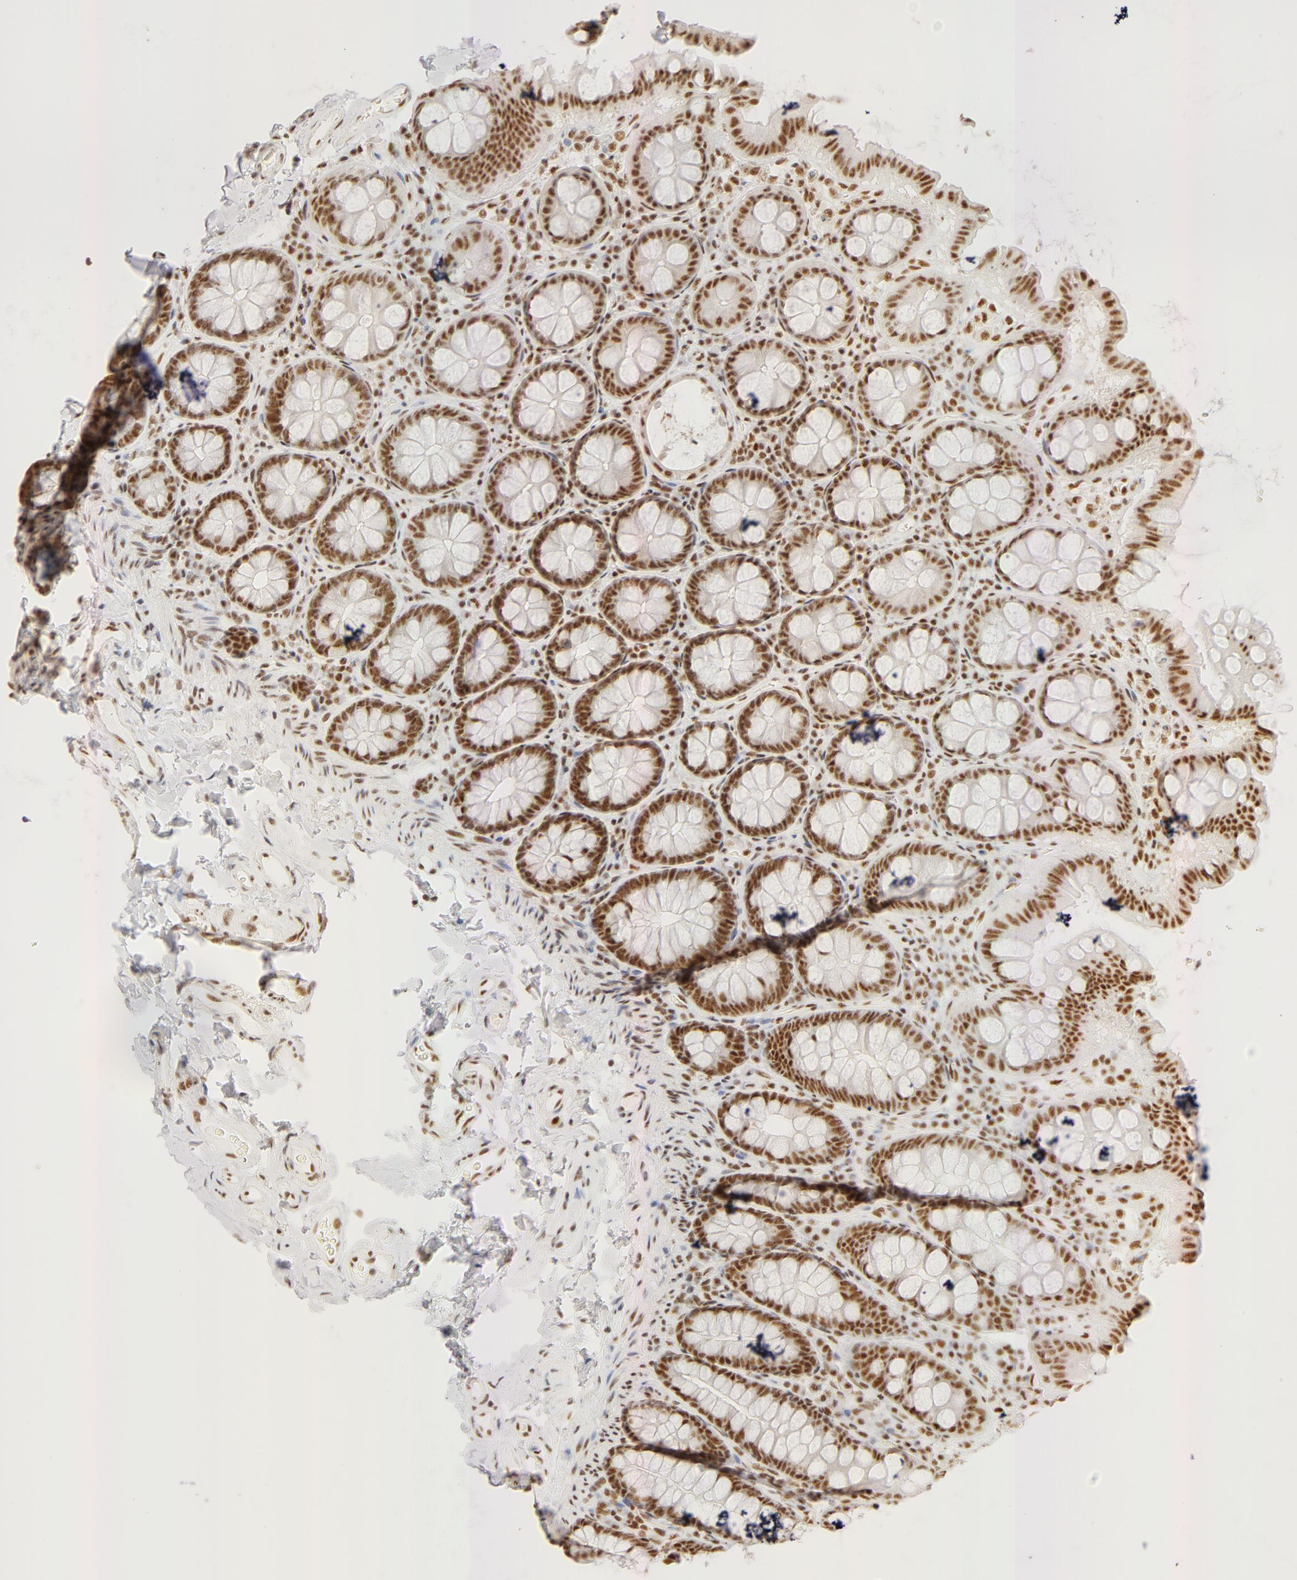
{"staining": {"intensity": "moderate", "quantity": ">75%", "location": "nuclear"}, "tissue": "colon", "cell_type": "Endothelial cells", "image_type": "normal", "snomed": [{"axis": "morphology", "description": "Normal tissue, NOS"}, {"axis": "topography", "description": "Colon"}], "caption": "Immunohistochemistry image of benign colon: colon stained using IHC exhibits medium levels of moderate protein expression localized specifically in the nuclear of endothelial cells, appearing as a nuclear brown color.", "gene": "RBM39", "patient": {"sex": "female", "age": 61}}